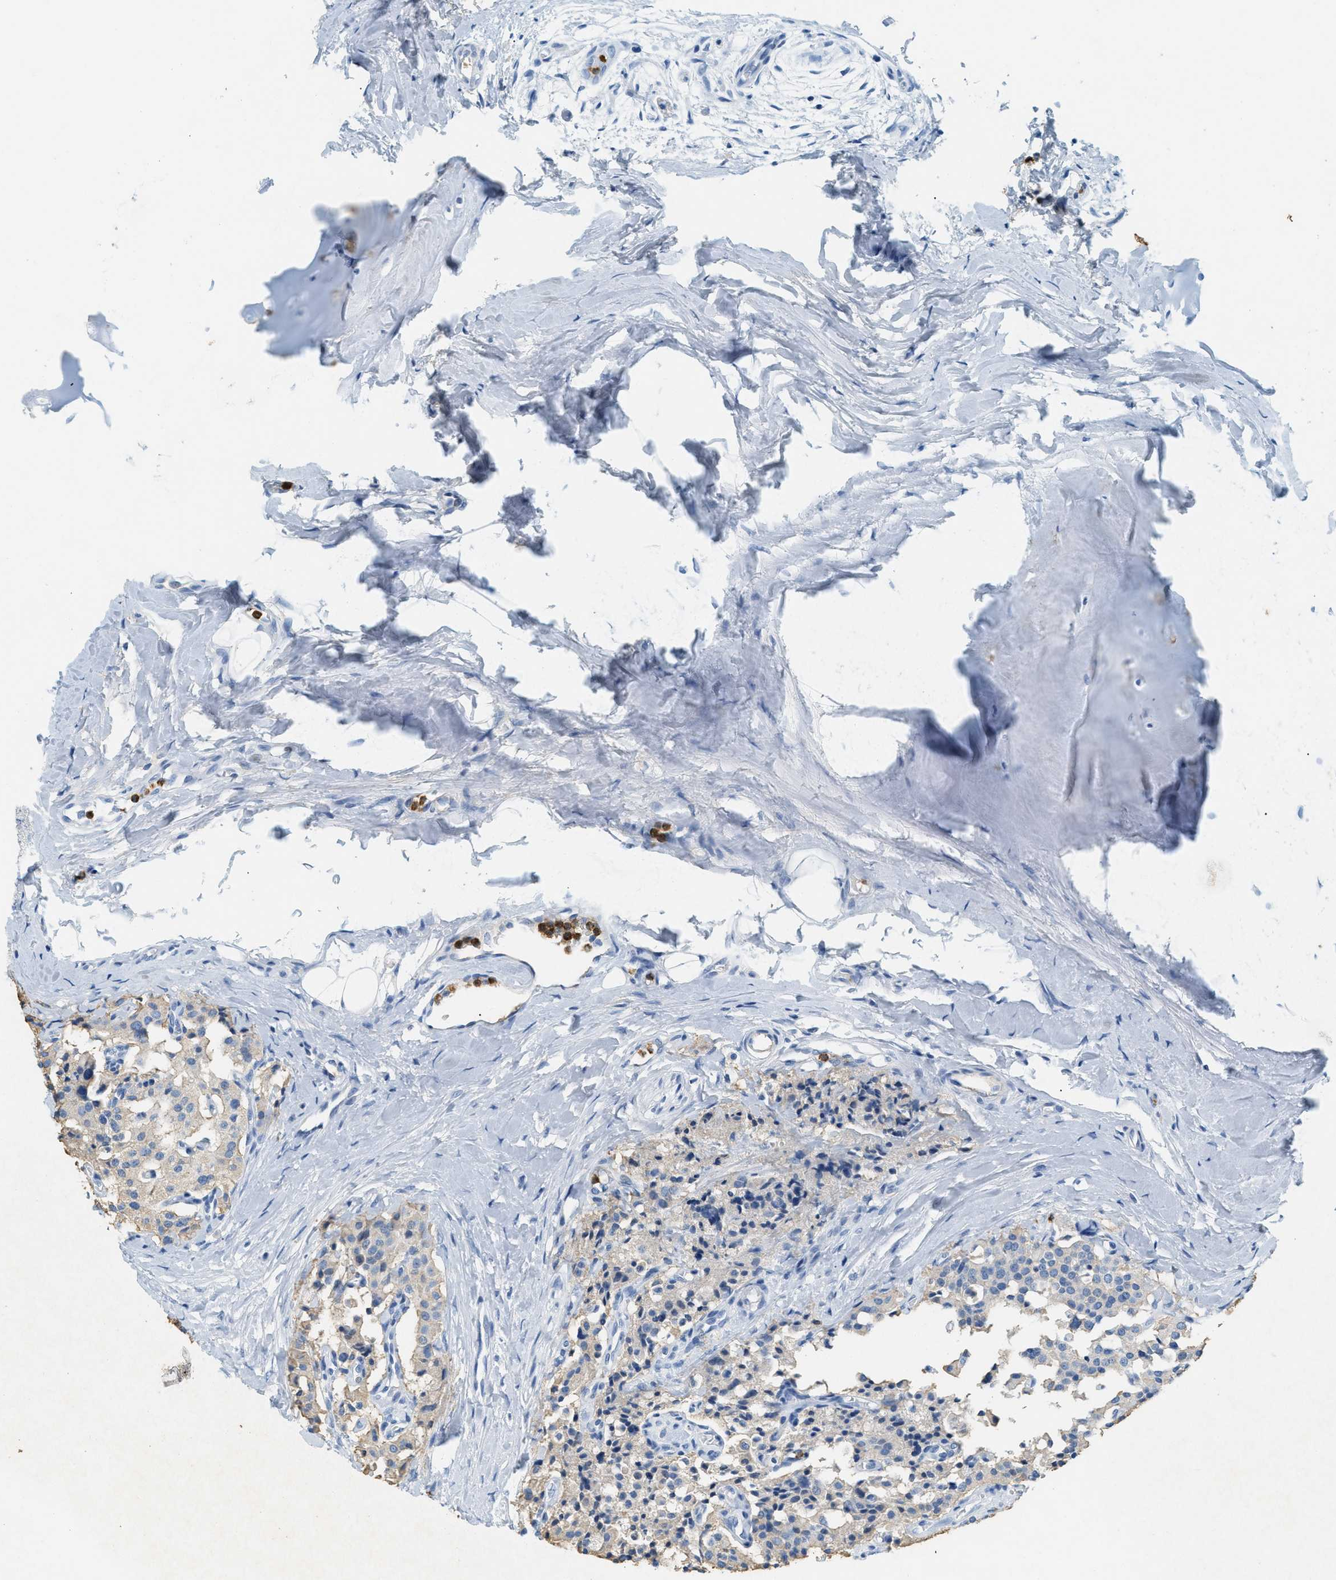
{"staining": {"intensity": "weak", "quantity": "<25%", "location": "cytoplasmic/membranous"}, "tissue": "carcinoid", "cell_type": "Tumor cells", "image_type": "cancer", "snomed": [{"axis": "morphology", "description": "Carcinoid, malignant, NOS"}, {"axis": "topography", "description": "Lung"}], "caption": "Immunohistochemical staining of carcinoid exhibits no significant staining in tumor cells.", "gene": "LCN2", "patient": {"sex": "male", "age": 30}}